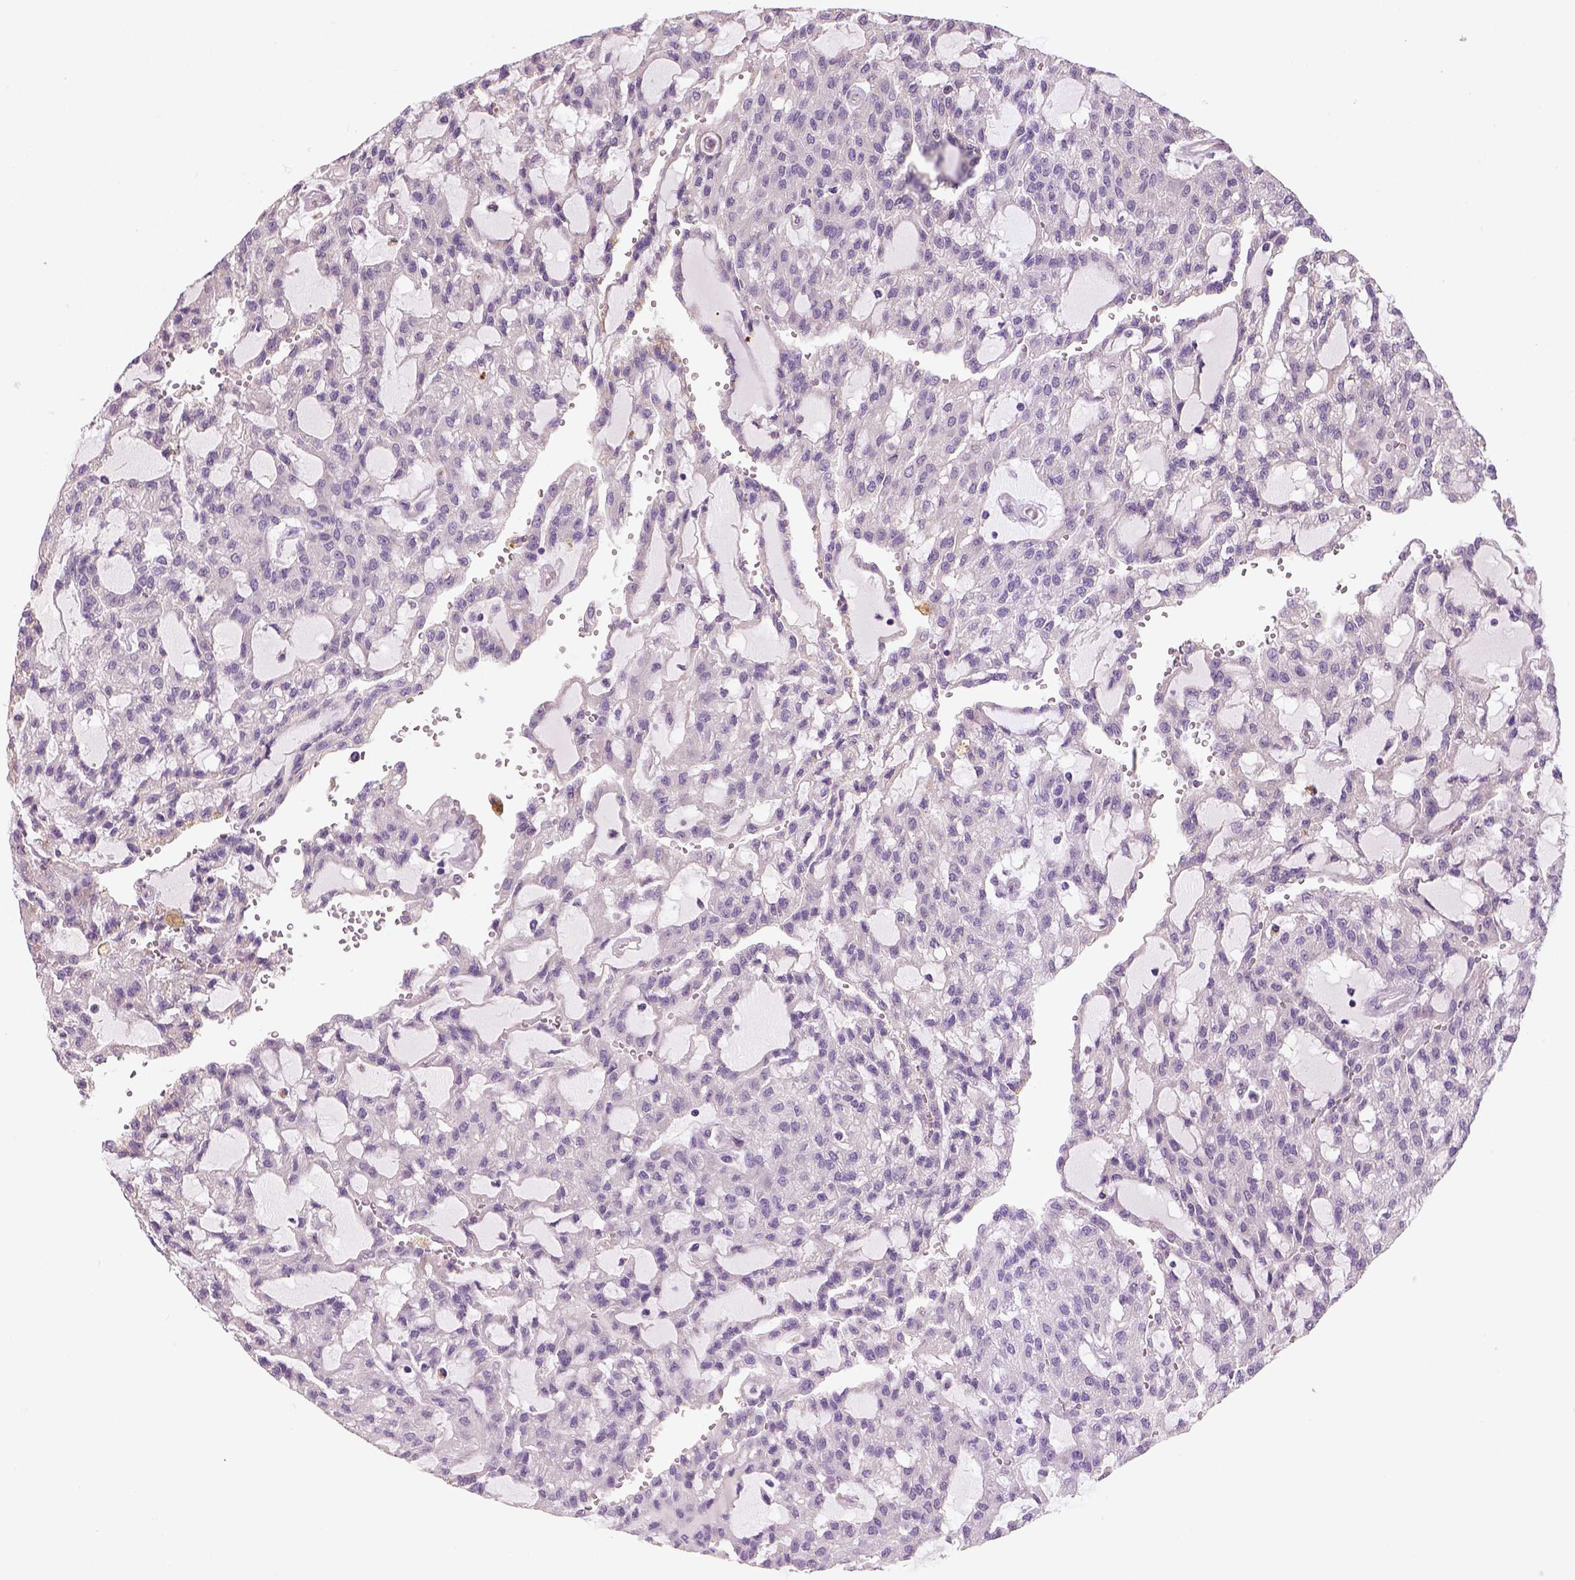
{"staining": {"intensity": "negative", "quantity": "none", "location": "none"}, "tissue": "renal cancer", "cell_type": "Tumor cells", "image_type": "cancer", "snomed": [{"axis": "morphology", "description": "Adenocarcinoma, NOS"}, {"axis": "topography", "description": "Kidney"}], "caption": "High power microscopy histopathology image of an immunohistochemistry (IHC) image of adenocarcinoma (renal), revealing no significant staining in tumor cells.", "gene": "NUDT6", "patient": {"sex": "male", "age": 63}}